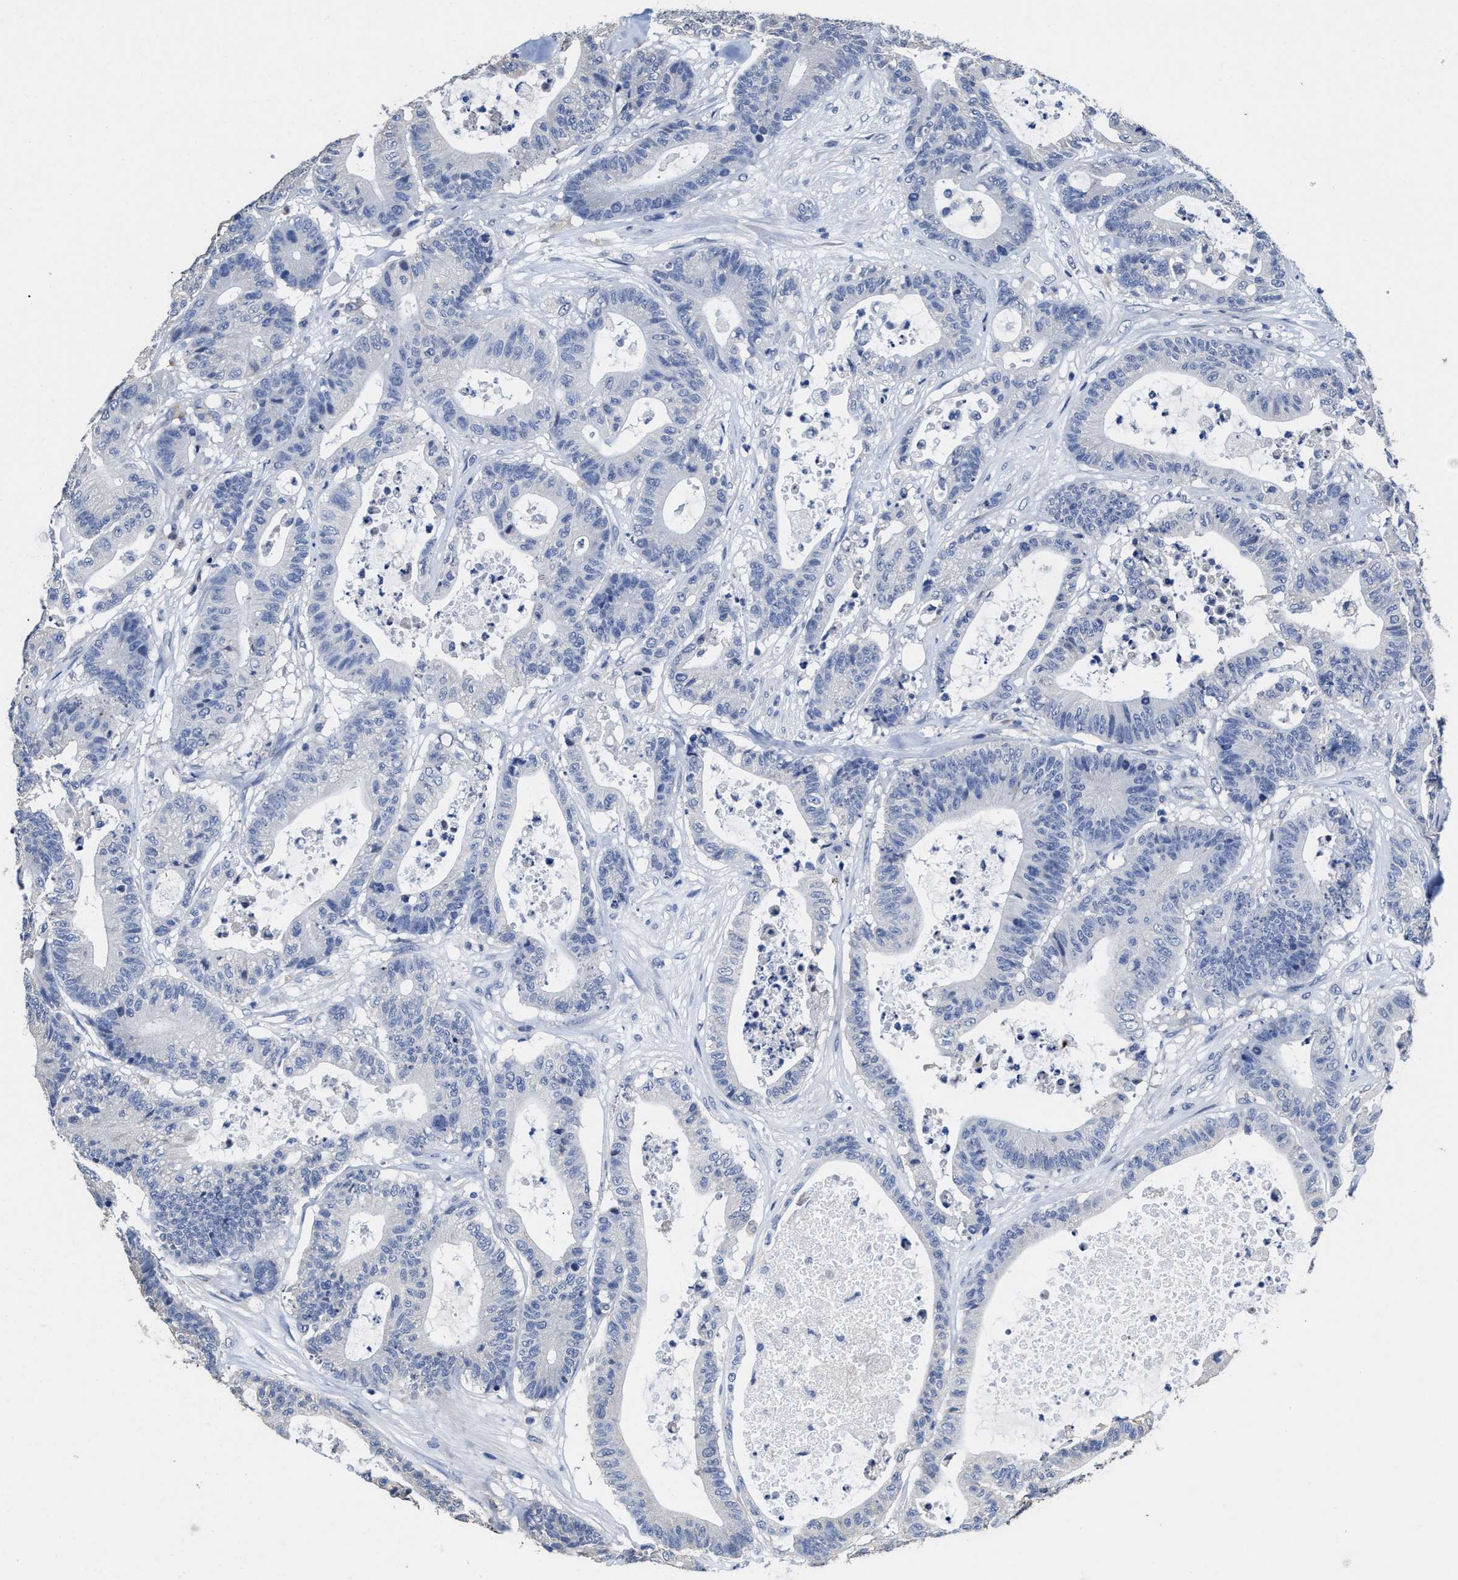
{"staining": {"intensity": "negative", "quantity": "none", "location": "none"}, "tissue": "colorectal cancer", "cell_type": "Tumor cells", "image_type": "cancer", "snomed": [{"axis": "morphology", "description": "Adenocarcinoma, NOS"}, {"axis": "topography", "description": "Colon"}], "caption": "This is a histopathology image of IHC staining of adenocarcinoma (colorectal), which shows no expression in tumor cells. Brightfield microscopy of immunohistochemistry stained with DAB (brown) and hematoxylin (blue), captured at high magnification.", "gene": "ZFAT", "patient": {"sex": "female", "age": 84}}